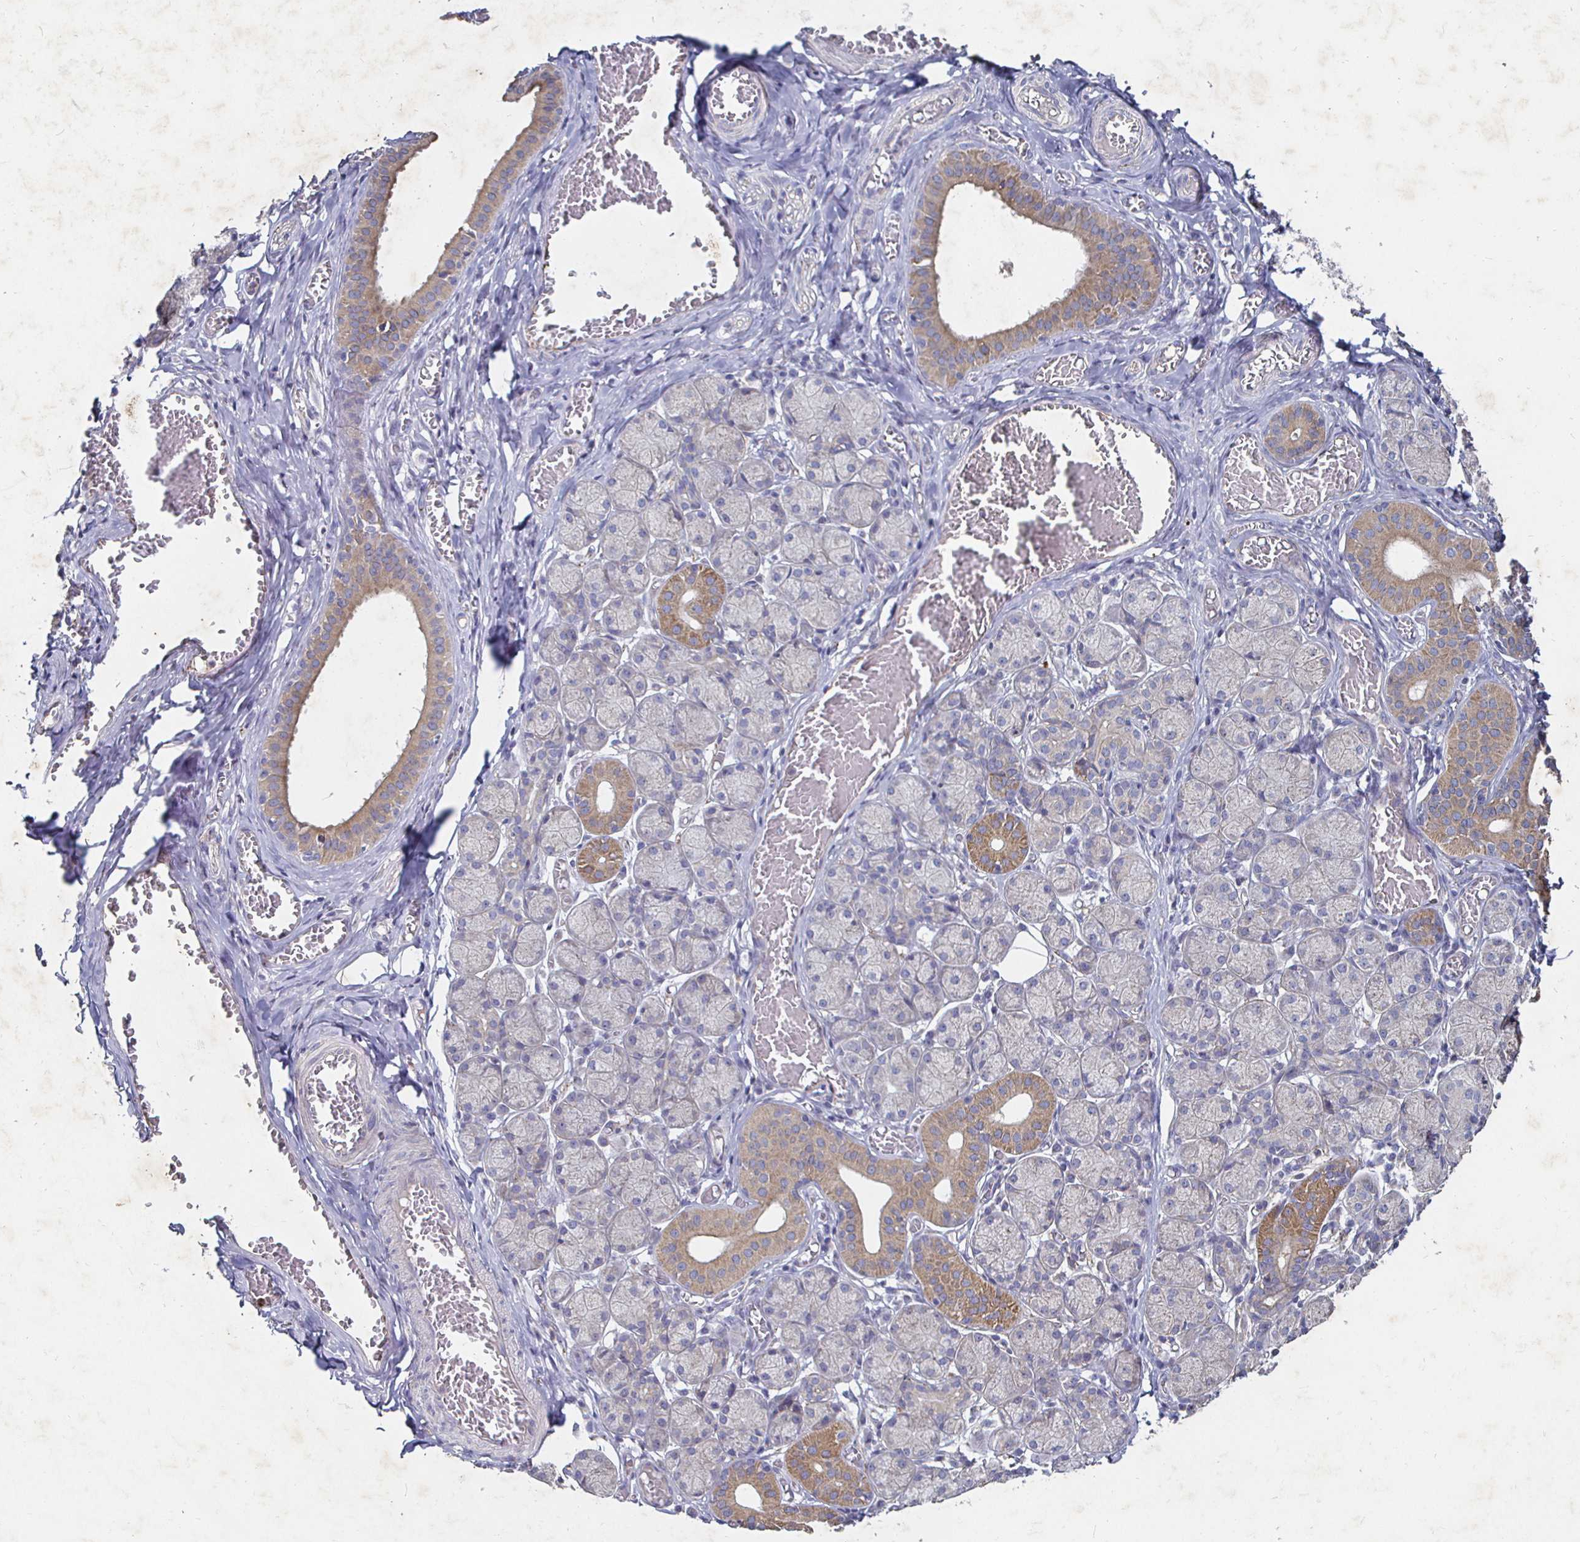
{"staining": {"intensity": "moderate", "quantity": "25%-75%", "location": "cytoplasmic/membranous"}, "tissue": "salivary gland", "cell_type": "Glandular cells", "image_type": "normal", "snomed": [{"axis": "morphology", "description": "Normal tissue, NOS"}, {"axis": "topography", "description": "Salivary gland"}], "caption": "Brown immunohistochemical staining in normal salivary gland shows moderate cytoplasmic/membranous expression in approximately 25%-75% of glandular cells. Nuclei are stained in blue.", "gene": "NRSN1", "patient": {"sex": "female", "age": 24}}